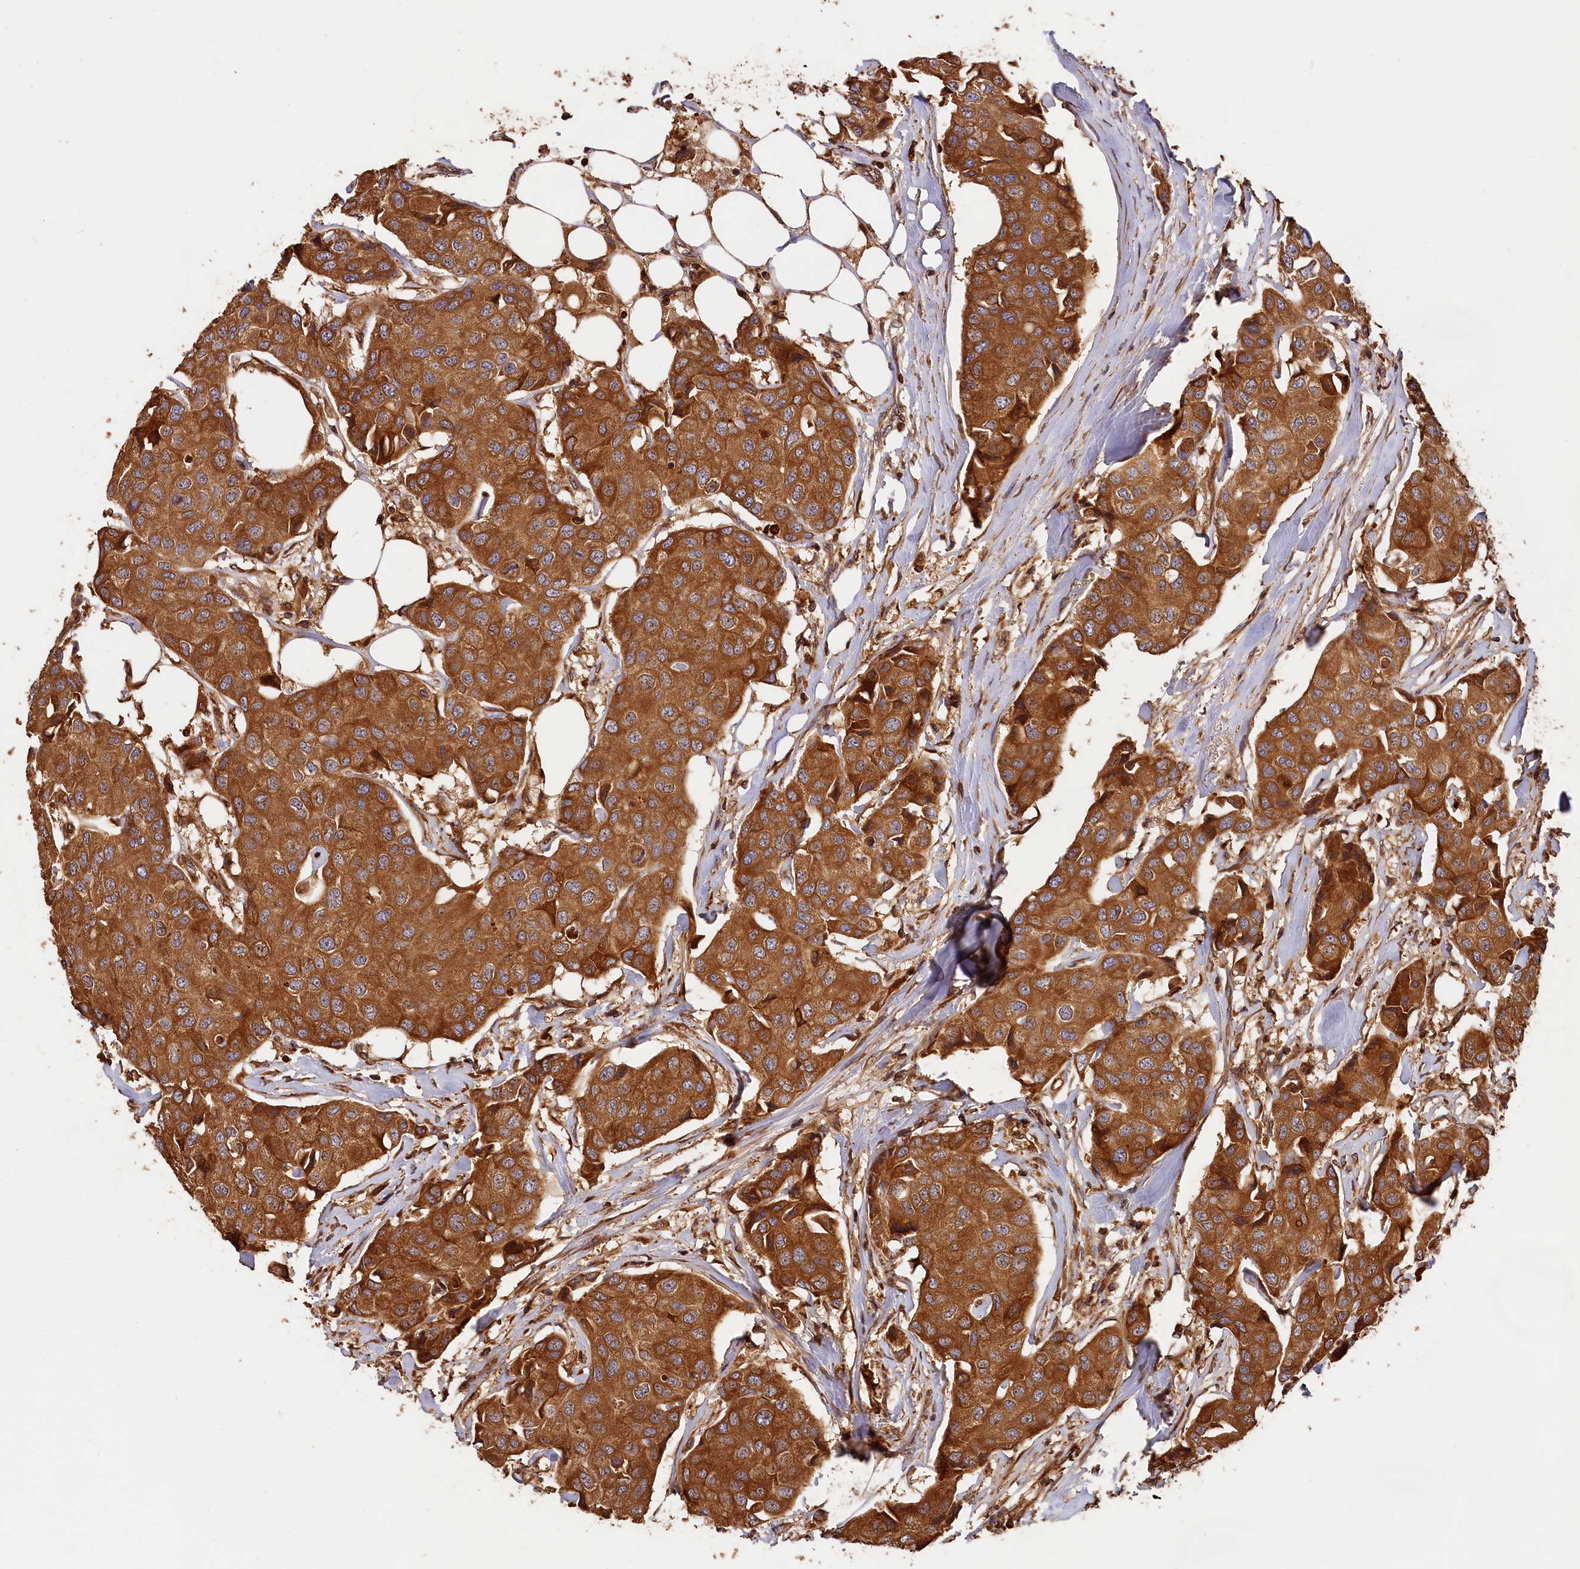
{"staining": {"intensity": "strong", "quantity": ">75%", "location": "cytoplasmic/membranous"}, "tissue": "breast cancer", "cell_type": "Tumor cells", "image_type": "cancer", "snomed": [{"axis": "morphology", "description": "Duct carcinoma"}, {"axis": "topography", "description": "Breast"}], "caption": "IHC staining of breast cancer, which shows high levels of strong cytoplasmic/membranous expression in approximately >75% of tumor cells indicating strong cytoplasmic/membranous protein staining. The staining was performed using DAB (brown) for protein detection and nuclei were counterstained in hematoxylin (blue).", "gene": "HMOX2", "patient": {"sex": "female", "age": 80}}